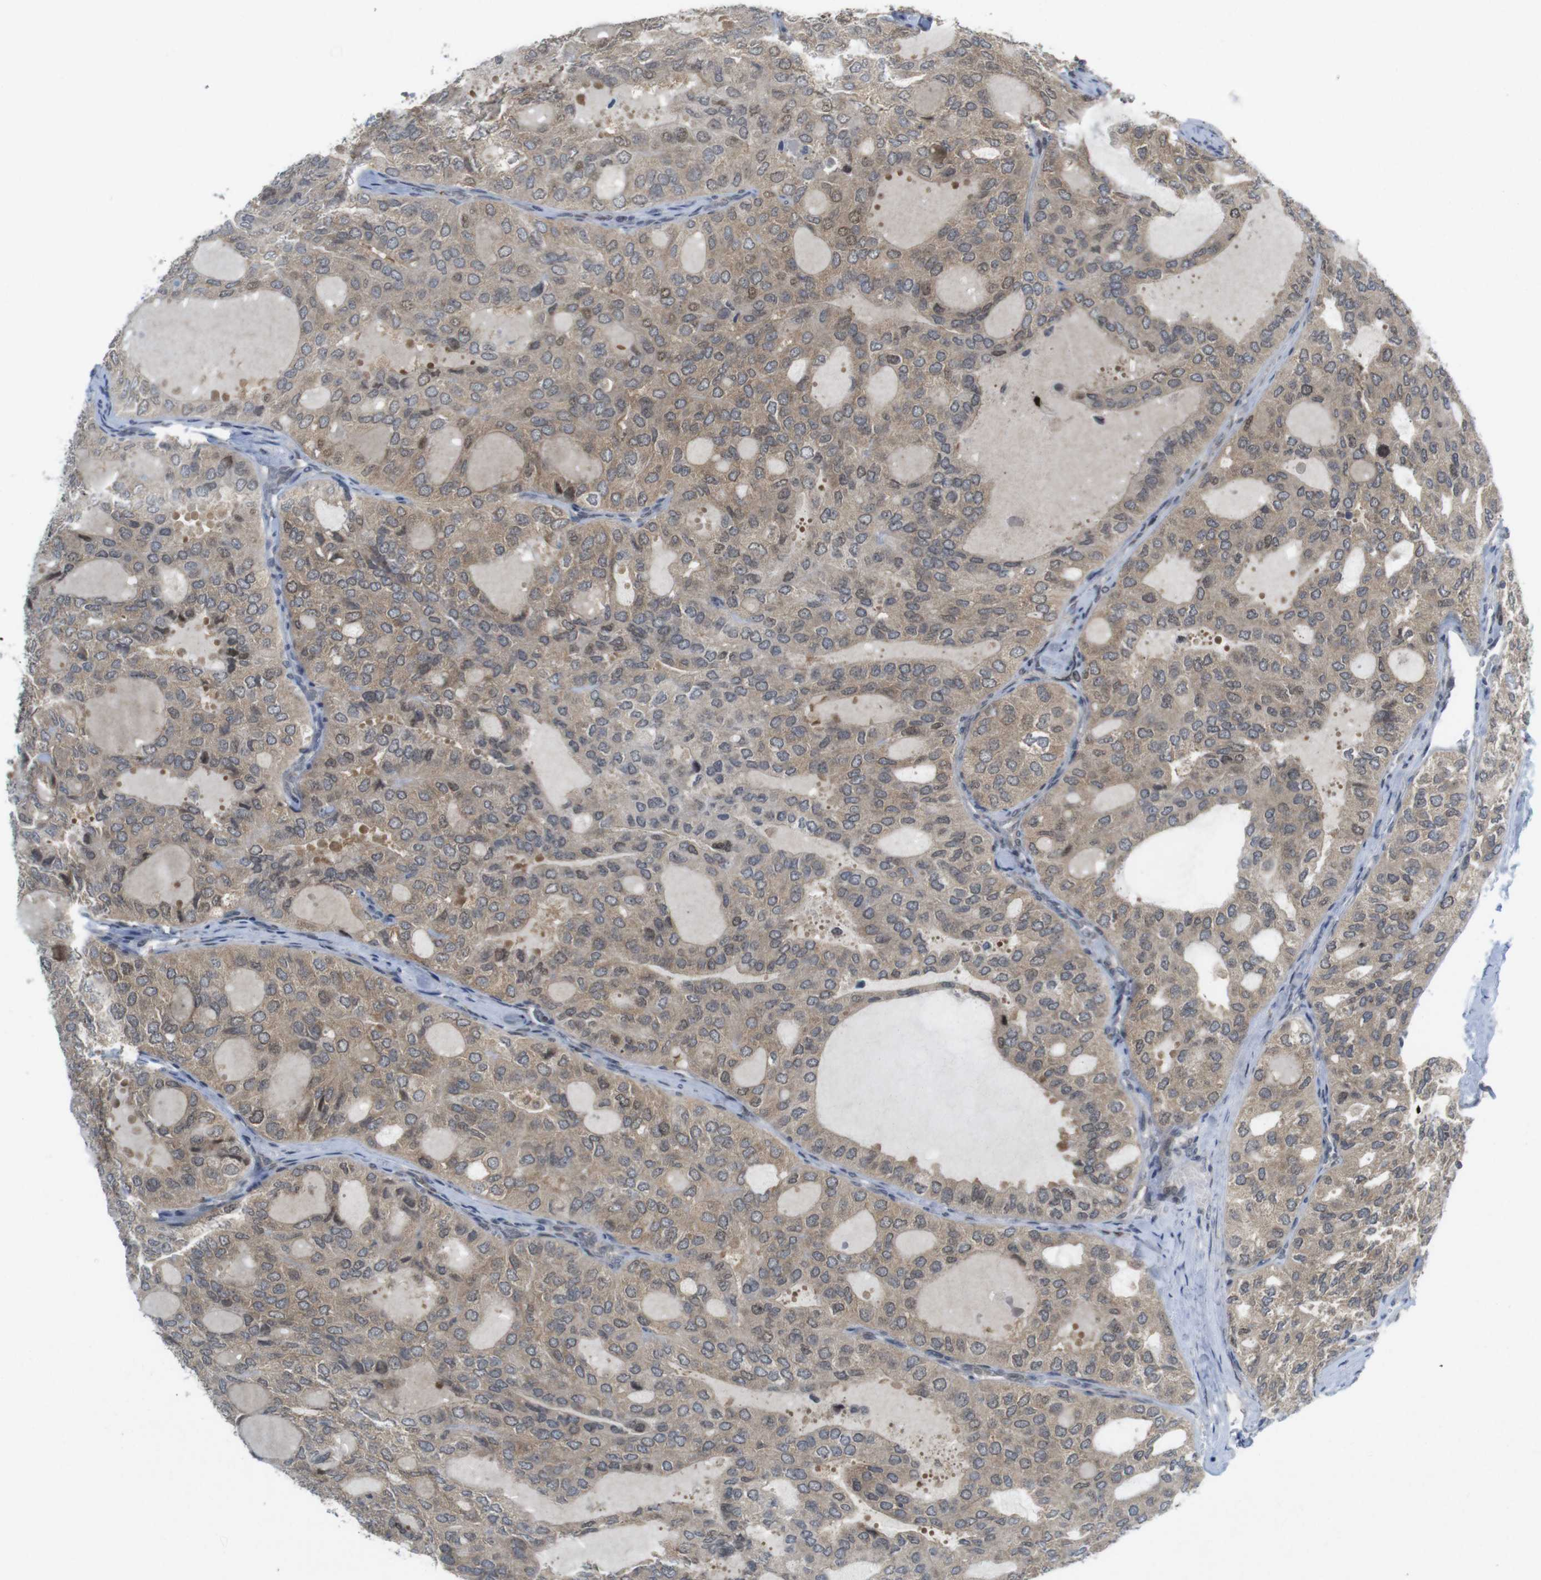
{"staining": {"intensity": "moderate", "quantity": ">75%", "location": "cytoplasmic/membranous"}, "tissue": "thyroid cancer", "cell_type": "Tumor cells", "image_type": "cancer", "snomed": [{"axis": "morphology", "description": "Follicular adenoma carcinoma, NOS"}, {"axis": "topography", "description": "Thyroid gland"}], "caption": "Follicular adenoma carcinoma (thyroid) was stained to show a protein in brown. There is medium levels of moderate cytoplasmic/membranous expression in about >75% of tumor cells.", "gene": "RCC1", "patient": {"sex": "male", "age": 75}}